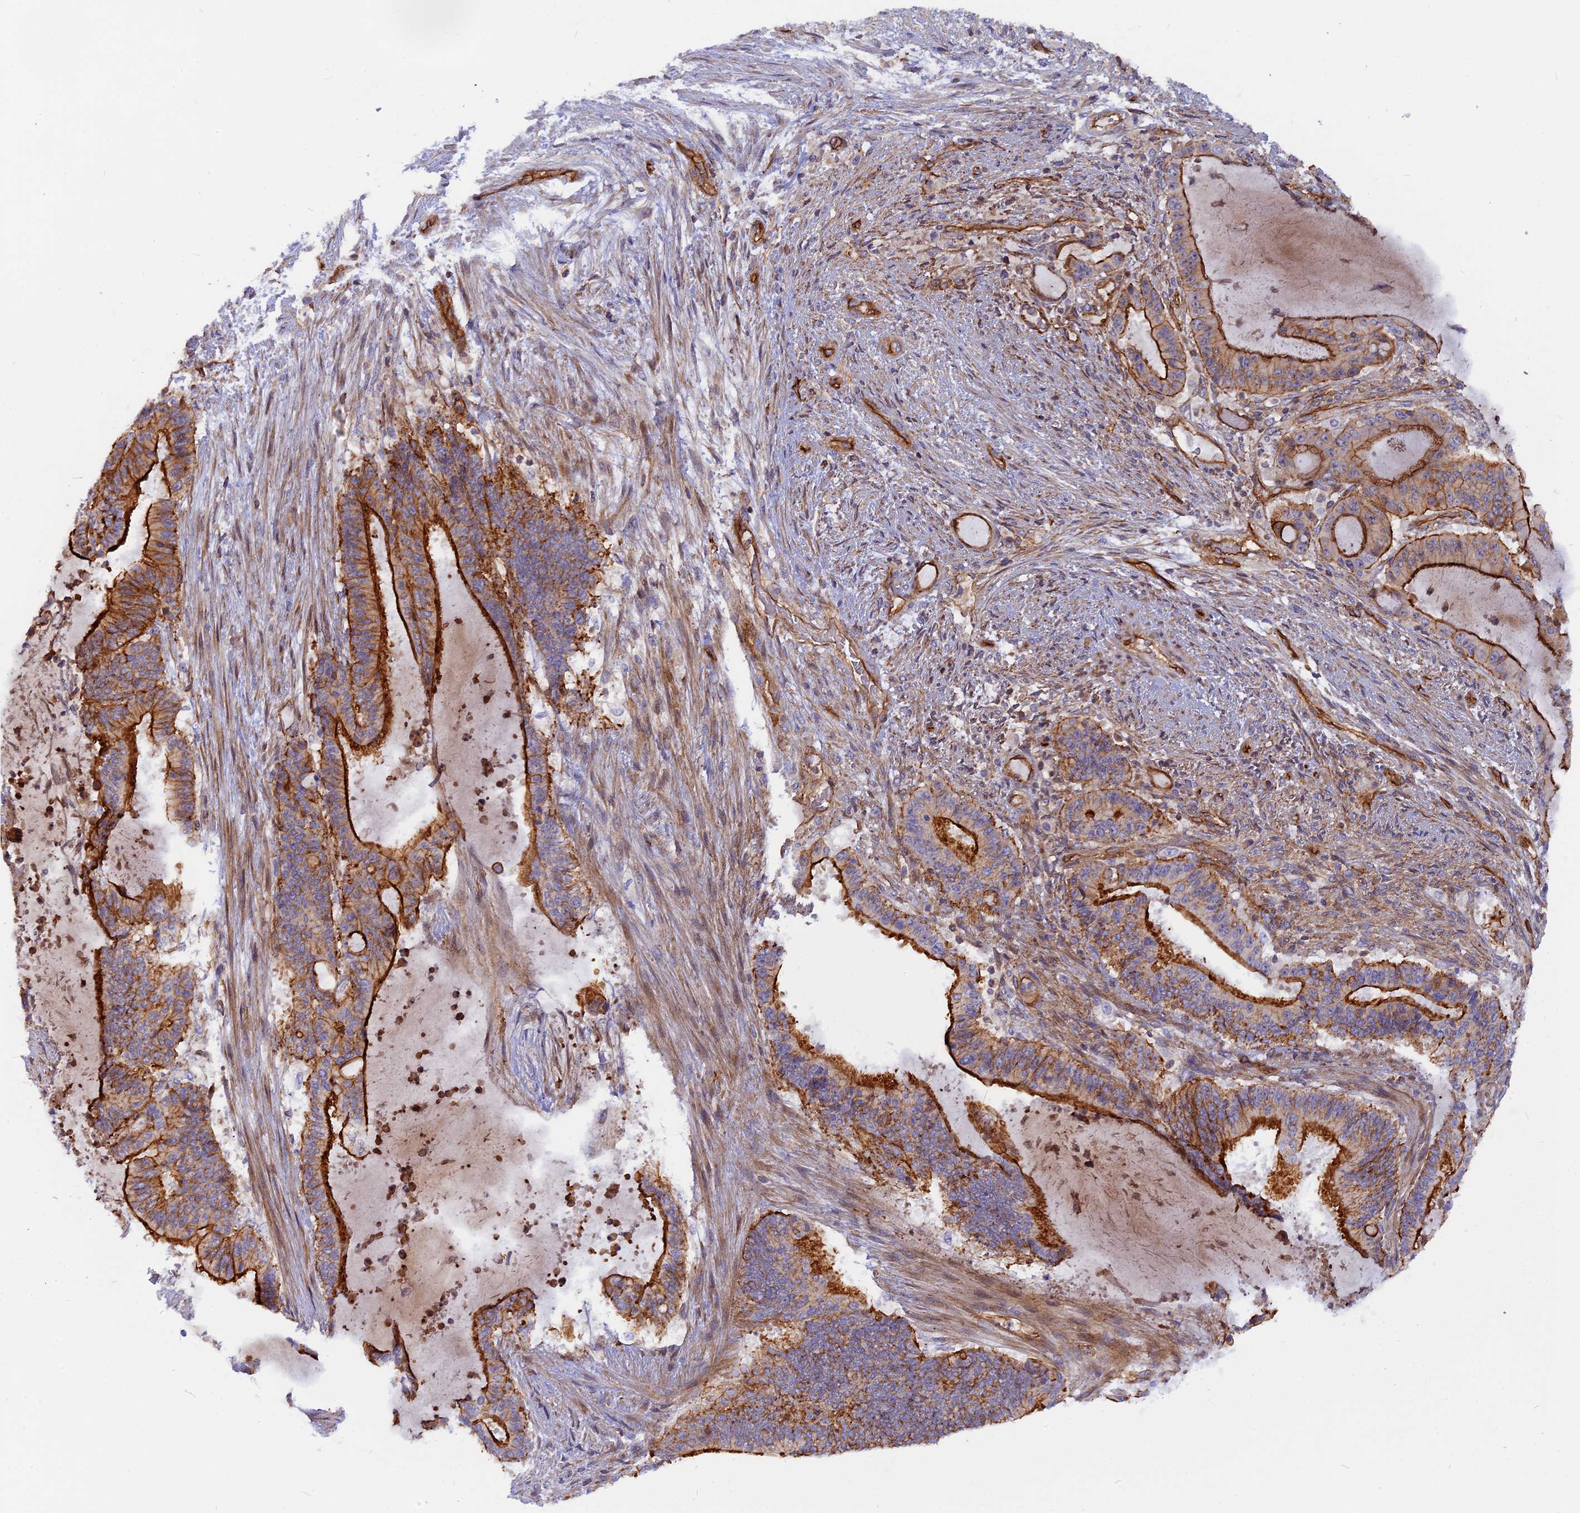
{"staining": {"intensity": "strong", "quantity": "25%-75%", "location": "cytoplasmic/membranous"}, "tissue": "liver cancer", "cell_type": "Tumor cells", "image_type": "cancer", "snomed": [{"axis": "morphology", "description": "Normal tissue, NOS"}, {"axis": "morphology", "description": "Cholangiocarcinoma"}, {"axis": "topography", "description": "Liver"}, {"axis": "topography", "description": "Peripheral nerve tissue"}], "caption": "Cholangiocarcinoma (liver) stained with a brown dye displays strong cytoplasmic/membranous positive expression in about 25%-75% of tumor cells.", "gene": "CNBD2", "patient": {"sex": "female", "age": 73}}